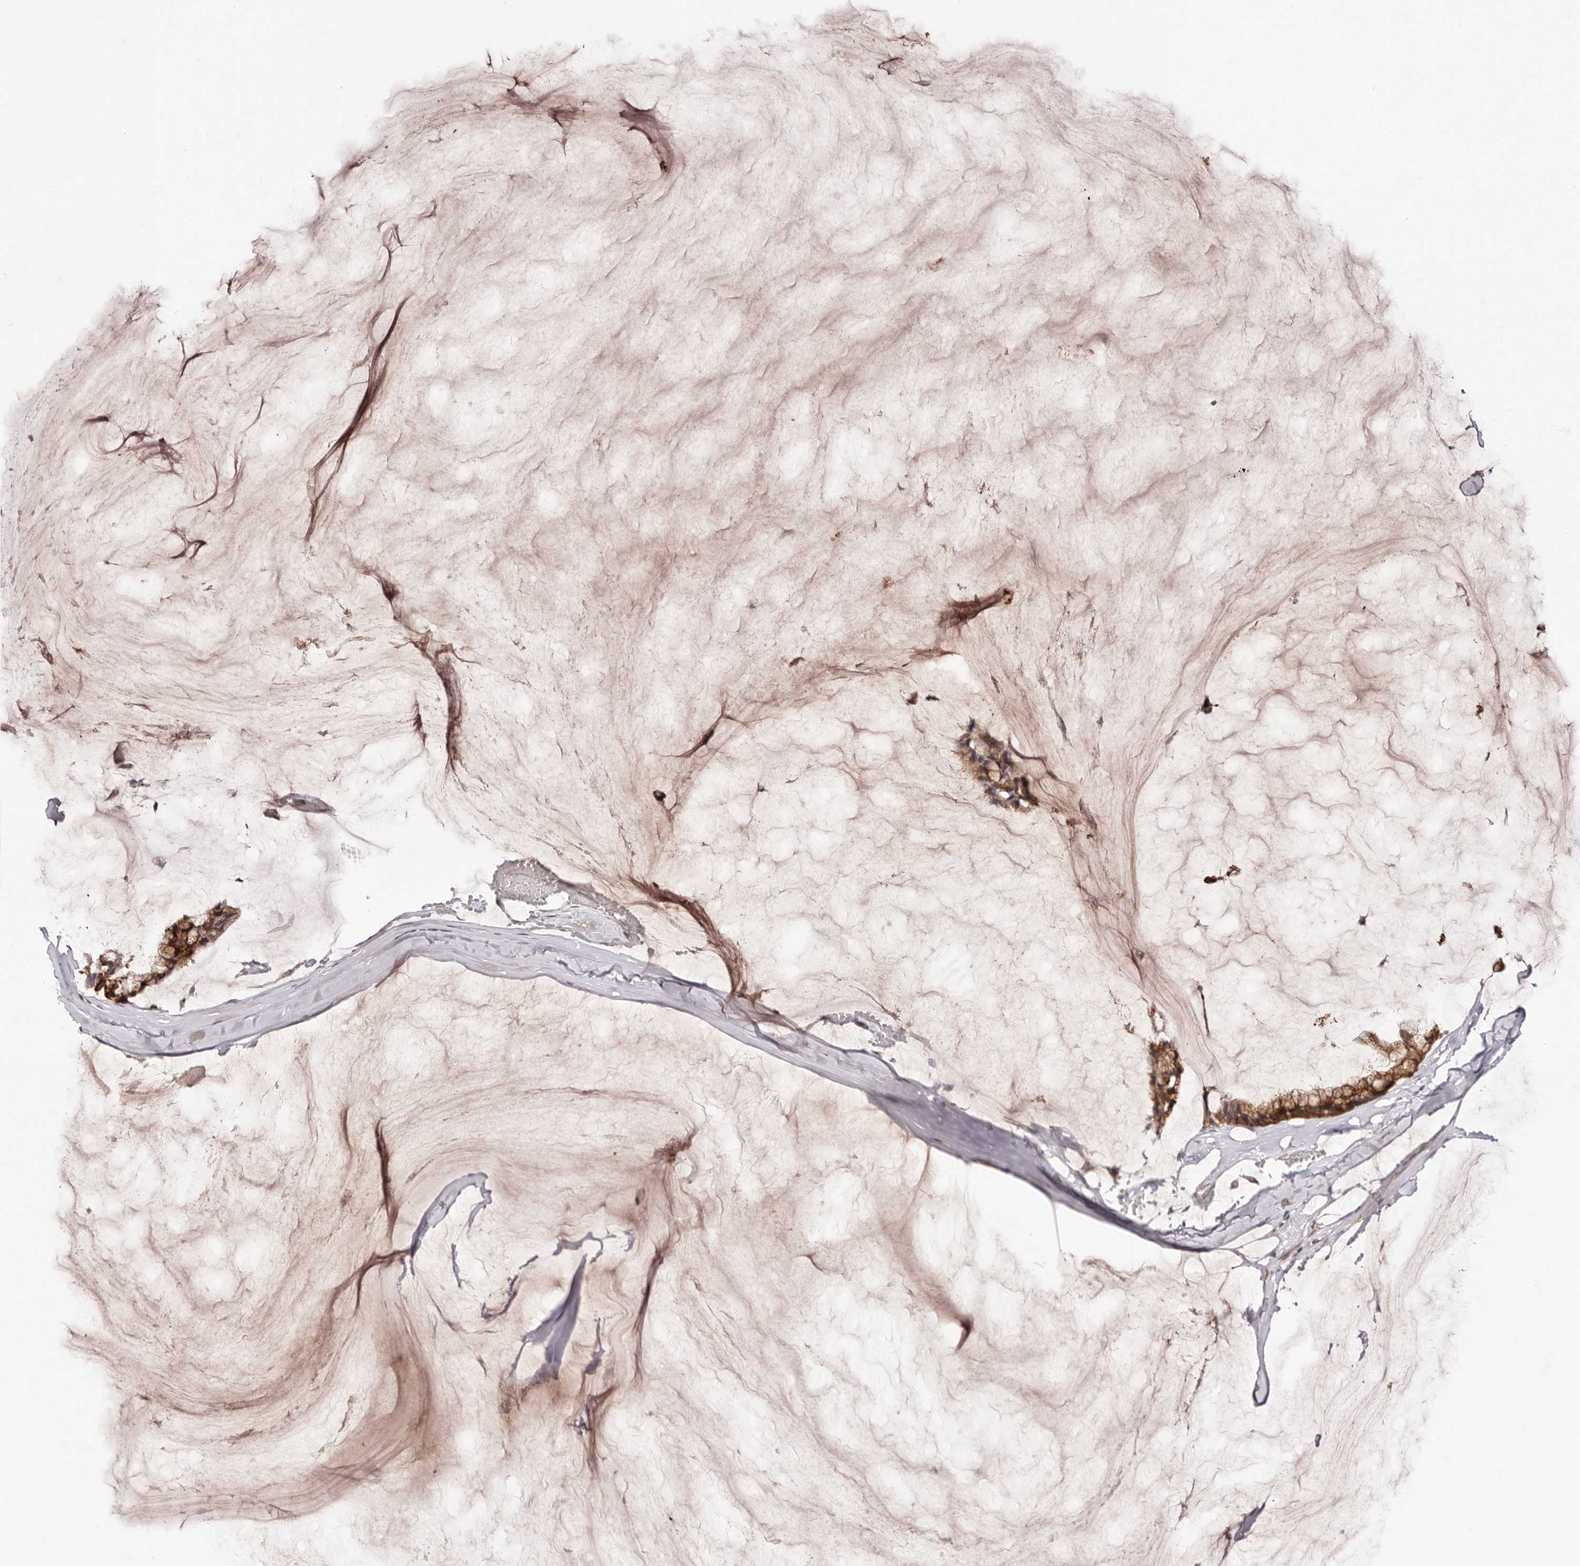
{"staining": {"intensity": "strong", "quantity": ">75%", "location": "cytoplasmic/membranous"}, "tissue": "ovarian cancer", "cell_type": "Tumor cells", "image_type": "cancer", "snomed": [{"axis": "morphology", "description": "Cystadenocarcinoma, mucinous, NOS"}, {"axis": "topography", "description": "Ovary"}], "caption": "An image of mucinous cystadenocarcinoma (ovarian) stained for a protein demonstrates strong cytoplasmic/membranous brown staining in tumor cells.", "gene": "EGR3", "patient": {"sex": "female", "age": 39}}